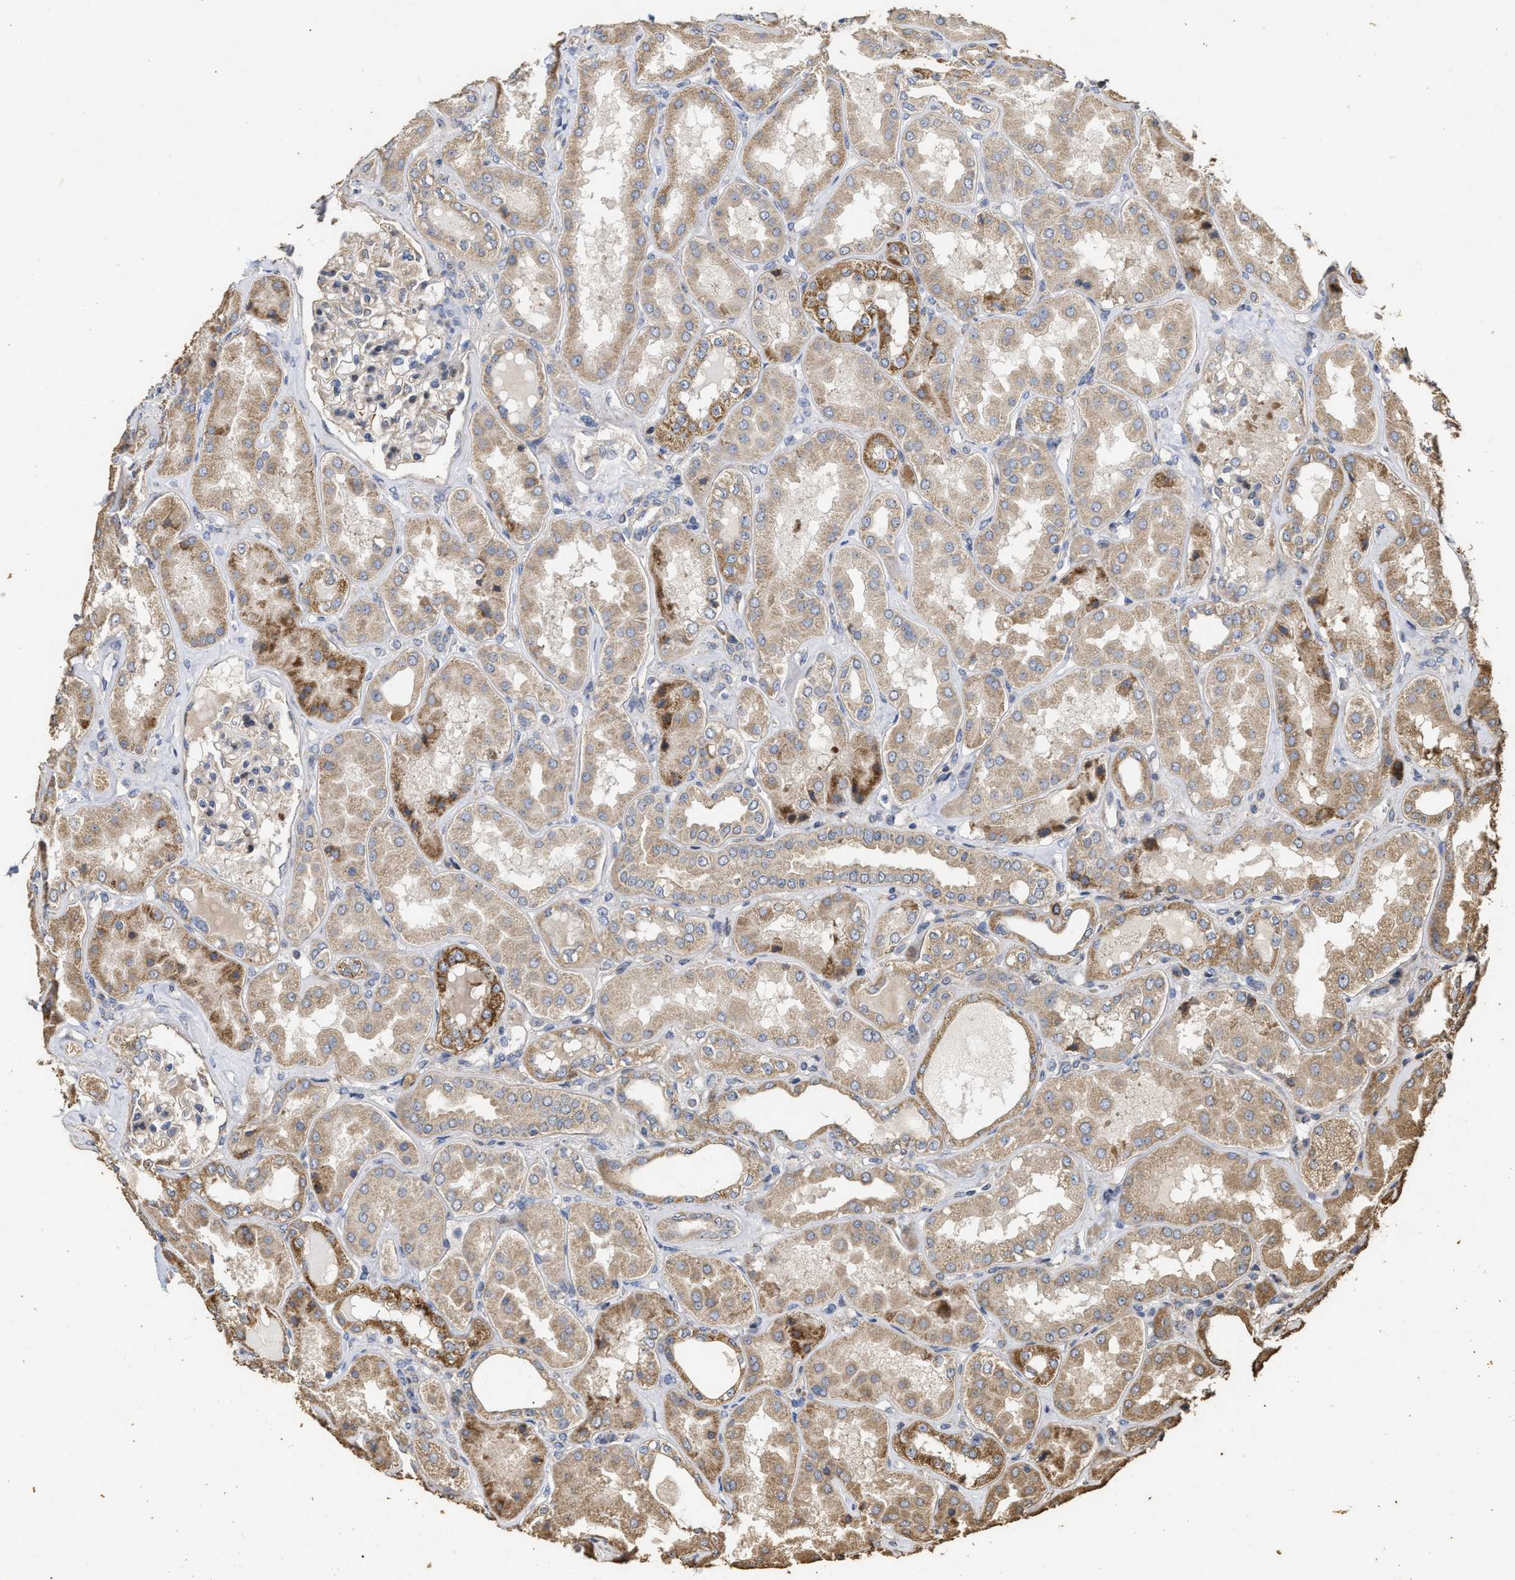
{"staining": {"intensity": "weak", "quantity": "<25%", "location": "cytoplasmic/membranous"}, "tissue": "kidney", "cell_type": "Cells in glomeruli", "image_type": "normal", "snomed": [{"axis": "morphology", "description": "Normal tissue, NOS"}, {"axis": "topography", "description": "Kidney"}], "caption": "Immunohistochemistry (IHC) histopathology image of unremarkable human kidney stained for a protein (brown), which displays no expression in cells in glomeruli. (DAB (3,3'-diaminobenzidine) immunohistochemistry (IHC) with hematoxylin counter stain).", "gene": "NAV1", "patient": {"sex": "female", "age": 56}}